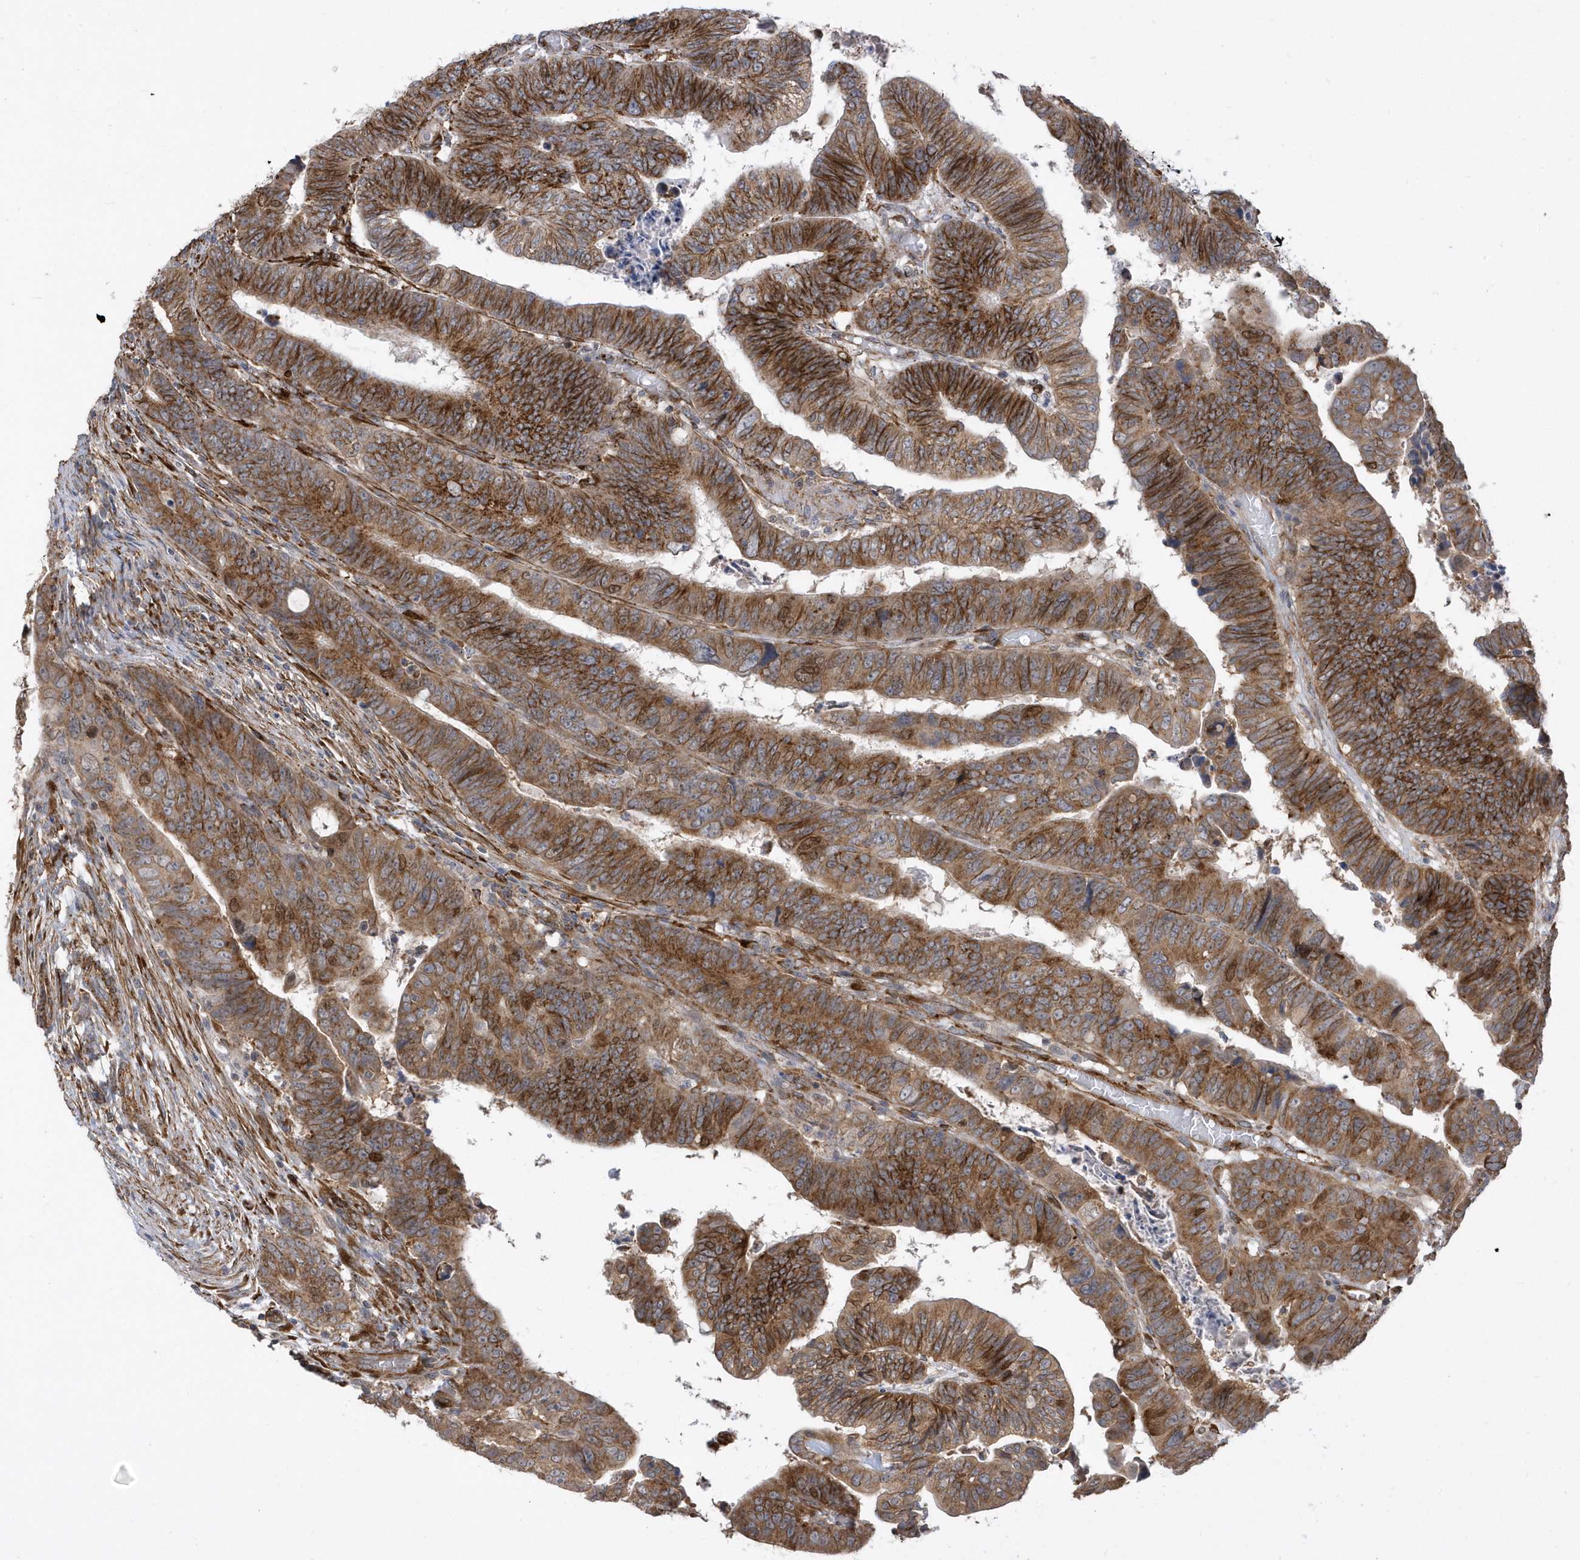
{"staining": {"intensity": "strong", "quantity": ">75%", "location": "cytoplasmic/membranous,nuclear"}, "tissue": "colorectal cancer", "cell_type": "Tumor cells", "image_type": "cancer", "snomed": [{"axis": "morphology", "description": "Normal tissue, NOS"}, {"axis": "morphology", "description": "Adenocarcinoma, NOS"}, {"axis": "topography", "description": "Rectum"}], "caption": "Immunohistochemical staining of colorectal adenocarcinoma reveals strong cytoplasmic/membranous and nuclear protein expression in about >75% of tumor cells. (DAB (3,3'-diaminobenzidine) = brown stain, brightfield microscopy at high magnification).", "gene": "HRH4", "patient": {"sex": "female", "age": 65}}